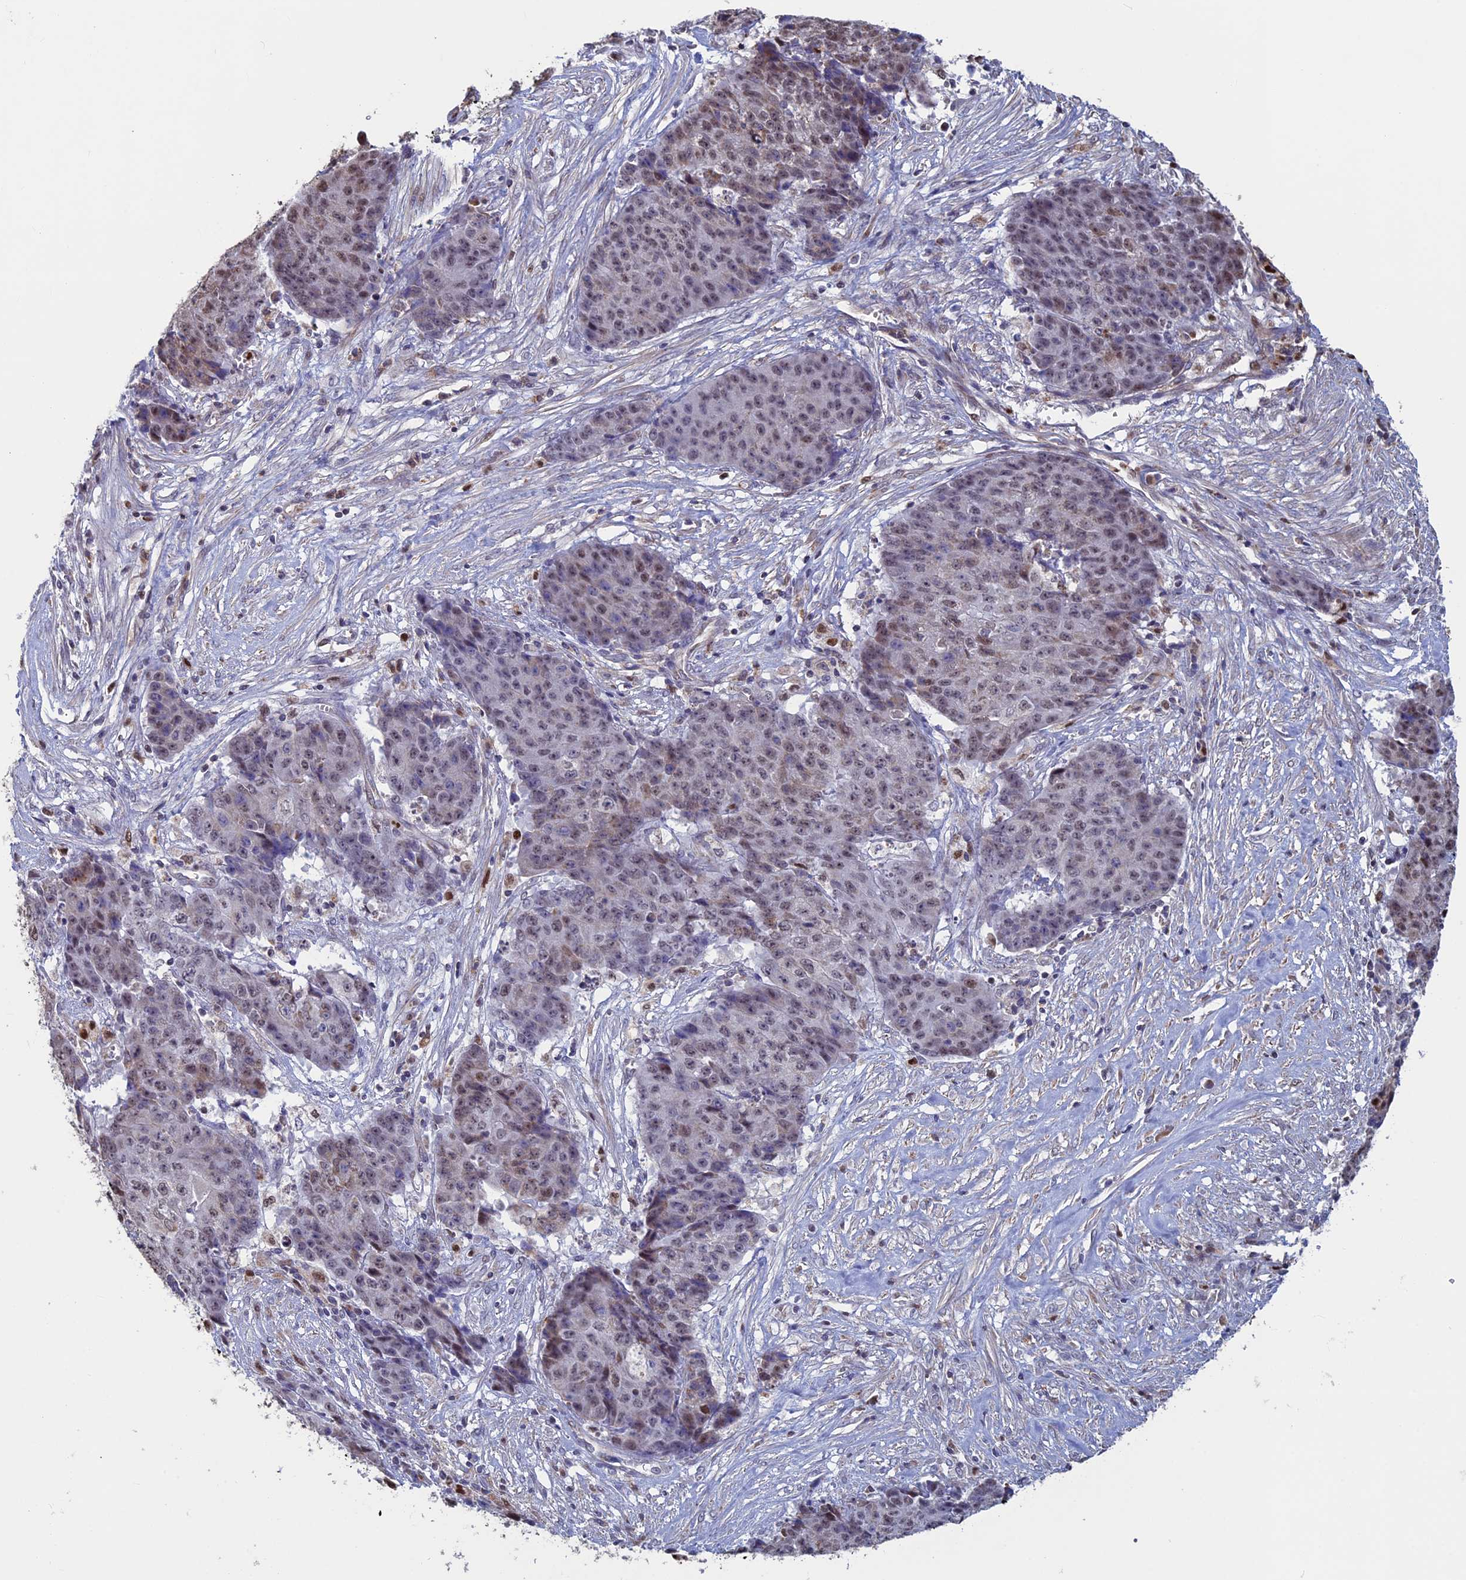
{"staining": {"intensity": "weak", "quantity": "25%-75%", "location": "nuclear"}, "tissue": "ovarian cancer", "cell_type": "Tumor cells", "image_type": "cancer", "snomed": [{"axis": "morphology", "description": "Carcinoma, endometroid"}, {"axis": "topography", "description": "Ovary"}], "caption": "Immunohistochemical staining of ovarian cancer (endometroid carcinoma) reveals weak nuclear protein expression in about 25%-75% of tumor cells.", "gene": "ACSS1", "patient": {"sex": "female", "age": 42}}